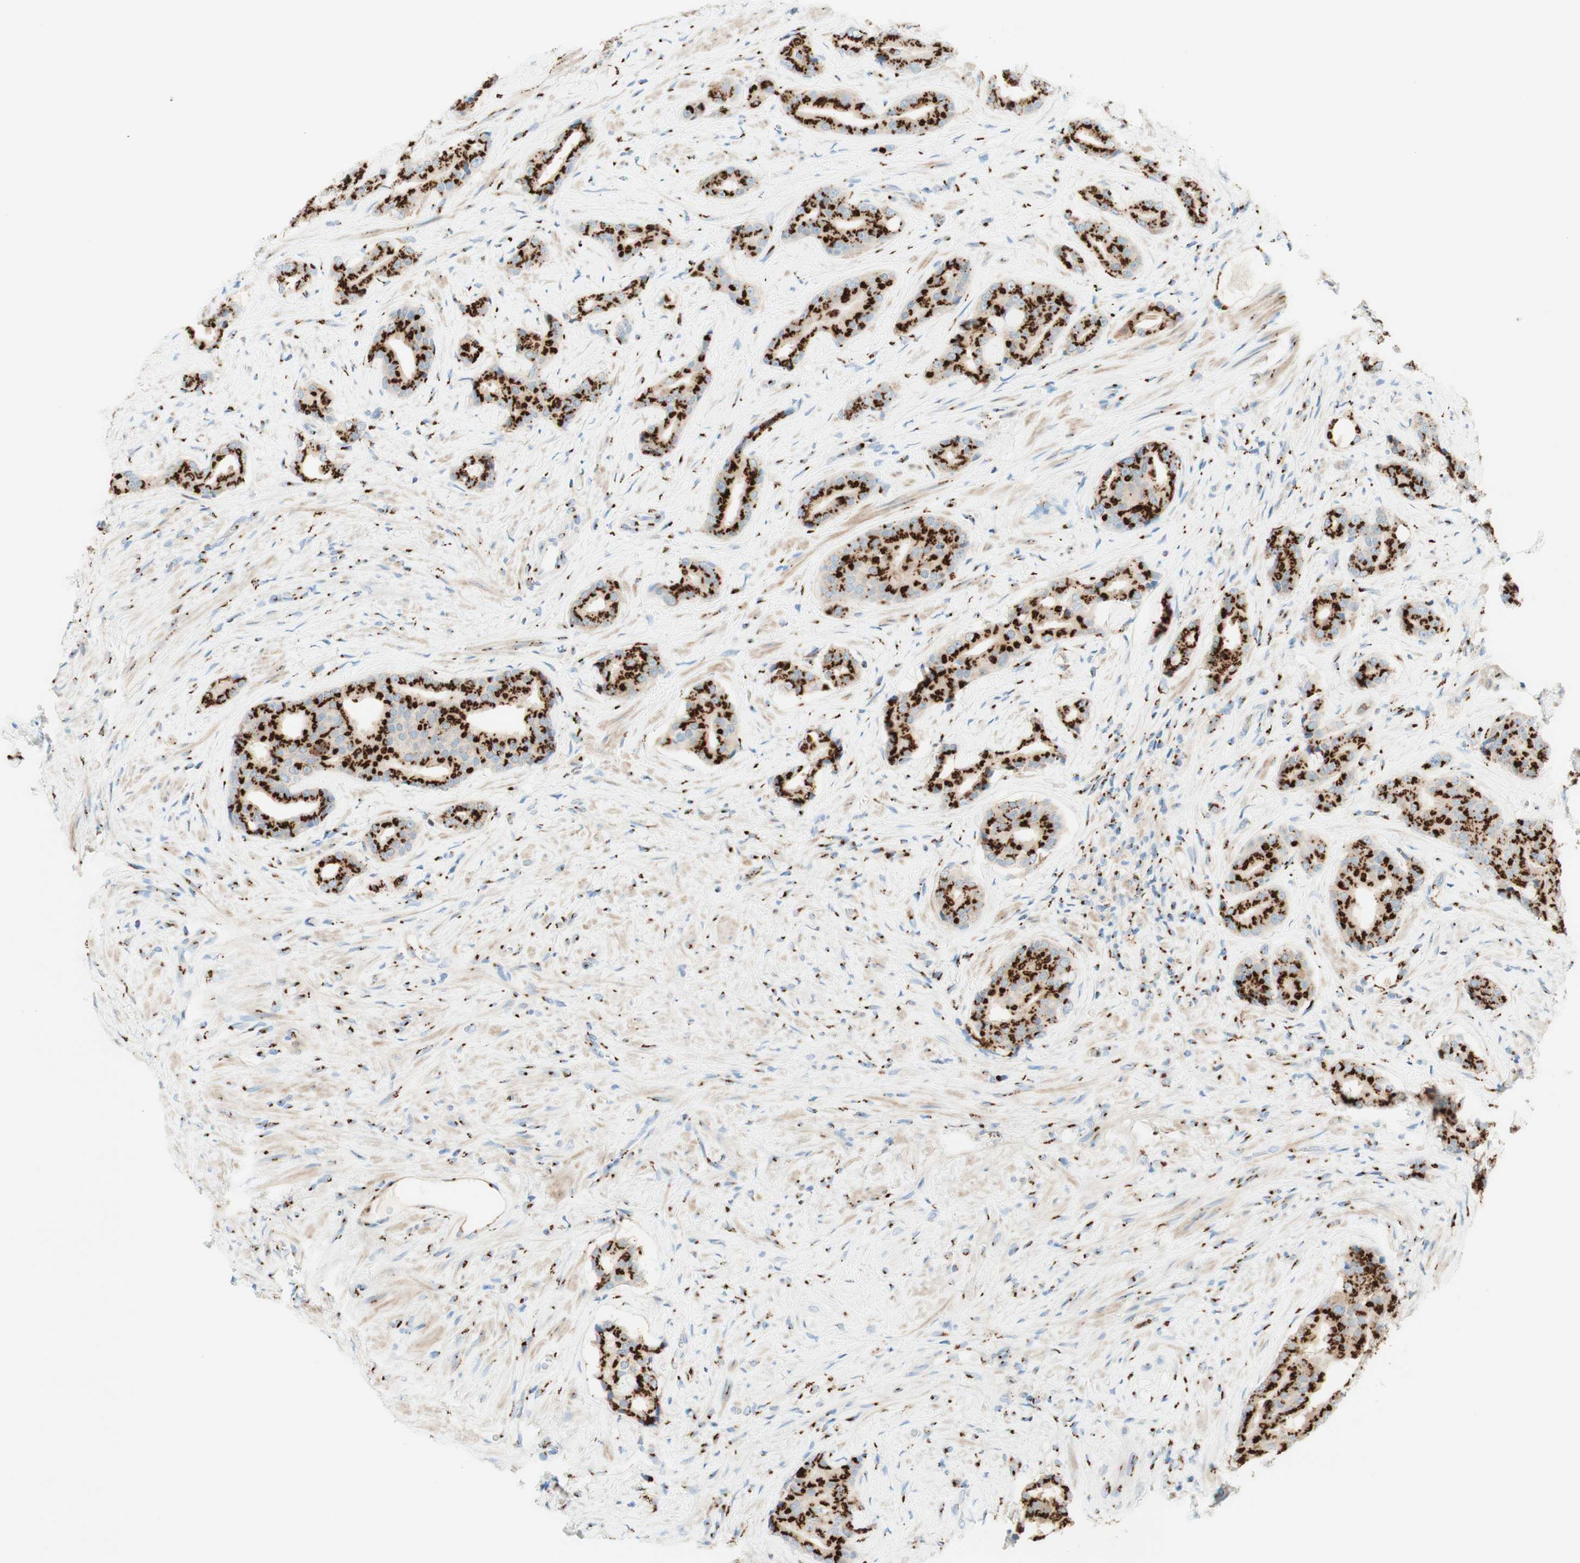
{"staining": {"intensity": "strong", "quantity": ">75%", "location": "cytoplasmic/membranous"}, "tissue": "prostate cancer", "cell_type": "Tumor cells", "image_type": "cancer", "snomed": [{"axis": "morphology", "description": "Adenocarcinoma, High grade"}, {"axis": "topography", "description": "Prostate"}], "caption": "Prostate adenocarcinoma (high-grade) stained with DAB (3,3'-diaminobenzidine) immunohistochemistry shows high levels of strong cytoplasmic/membranous expression in about >75% of tumor cells.", "gene": "GOLGB1", "patient": {"sex": "male", "age": 71}}